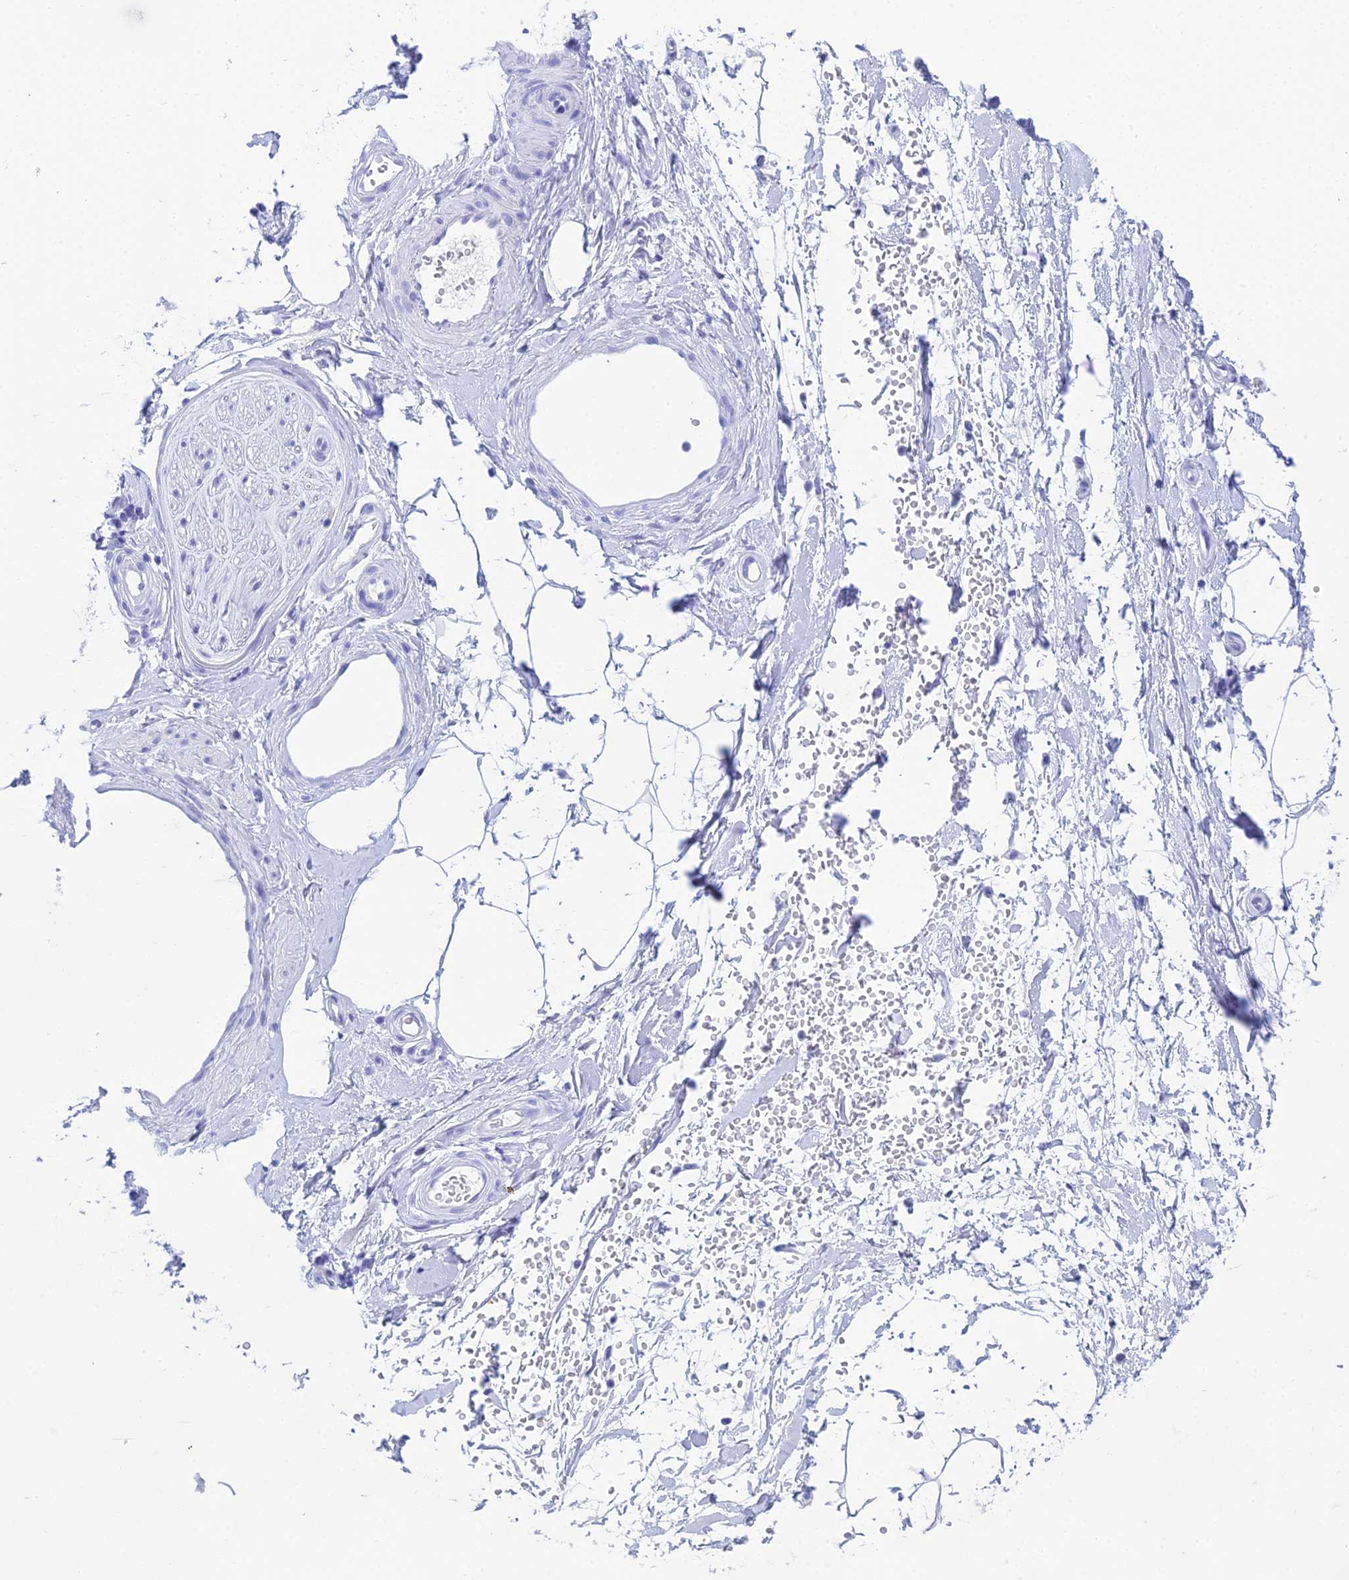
{"staining": {"intensity": "negative", "quantity": "none", "location": "none"}, "tissue": "adipose tissue", "cell_type": "Adipocytes", "image_type": "normal", "snomed": [{"axis": "morphology", "description": "Normal tissue, NOS"}, {"axis": "topography", "description": "Soft tissue"}, {"axis": "topography", "description": "Adipose tissue"}, {"axis": "topography", "description": "Vascular tissue"}, {"axis": "topography", "description": "Peripheral nerve tissue"}], "caption": "High magnification brightfield microscopy of unremarkable adipose tissue stained with DAB (brown) and counterstained with hematoxylin (blue): adipocytes show no significant staining. (Brightfield microscopy of DAB immunohistochemistry (IHC) at high magnification).", "gene": "REG1A", "patient": {"sex": "male", "age": 74}}